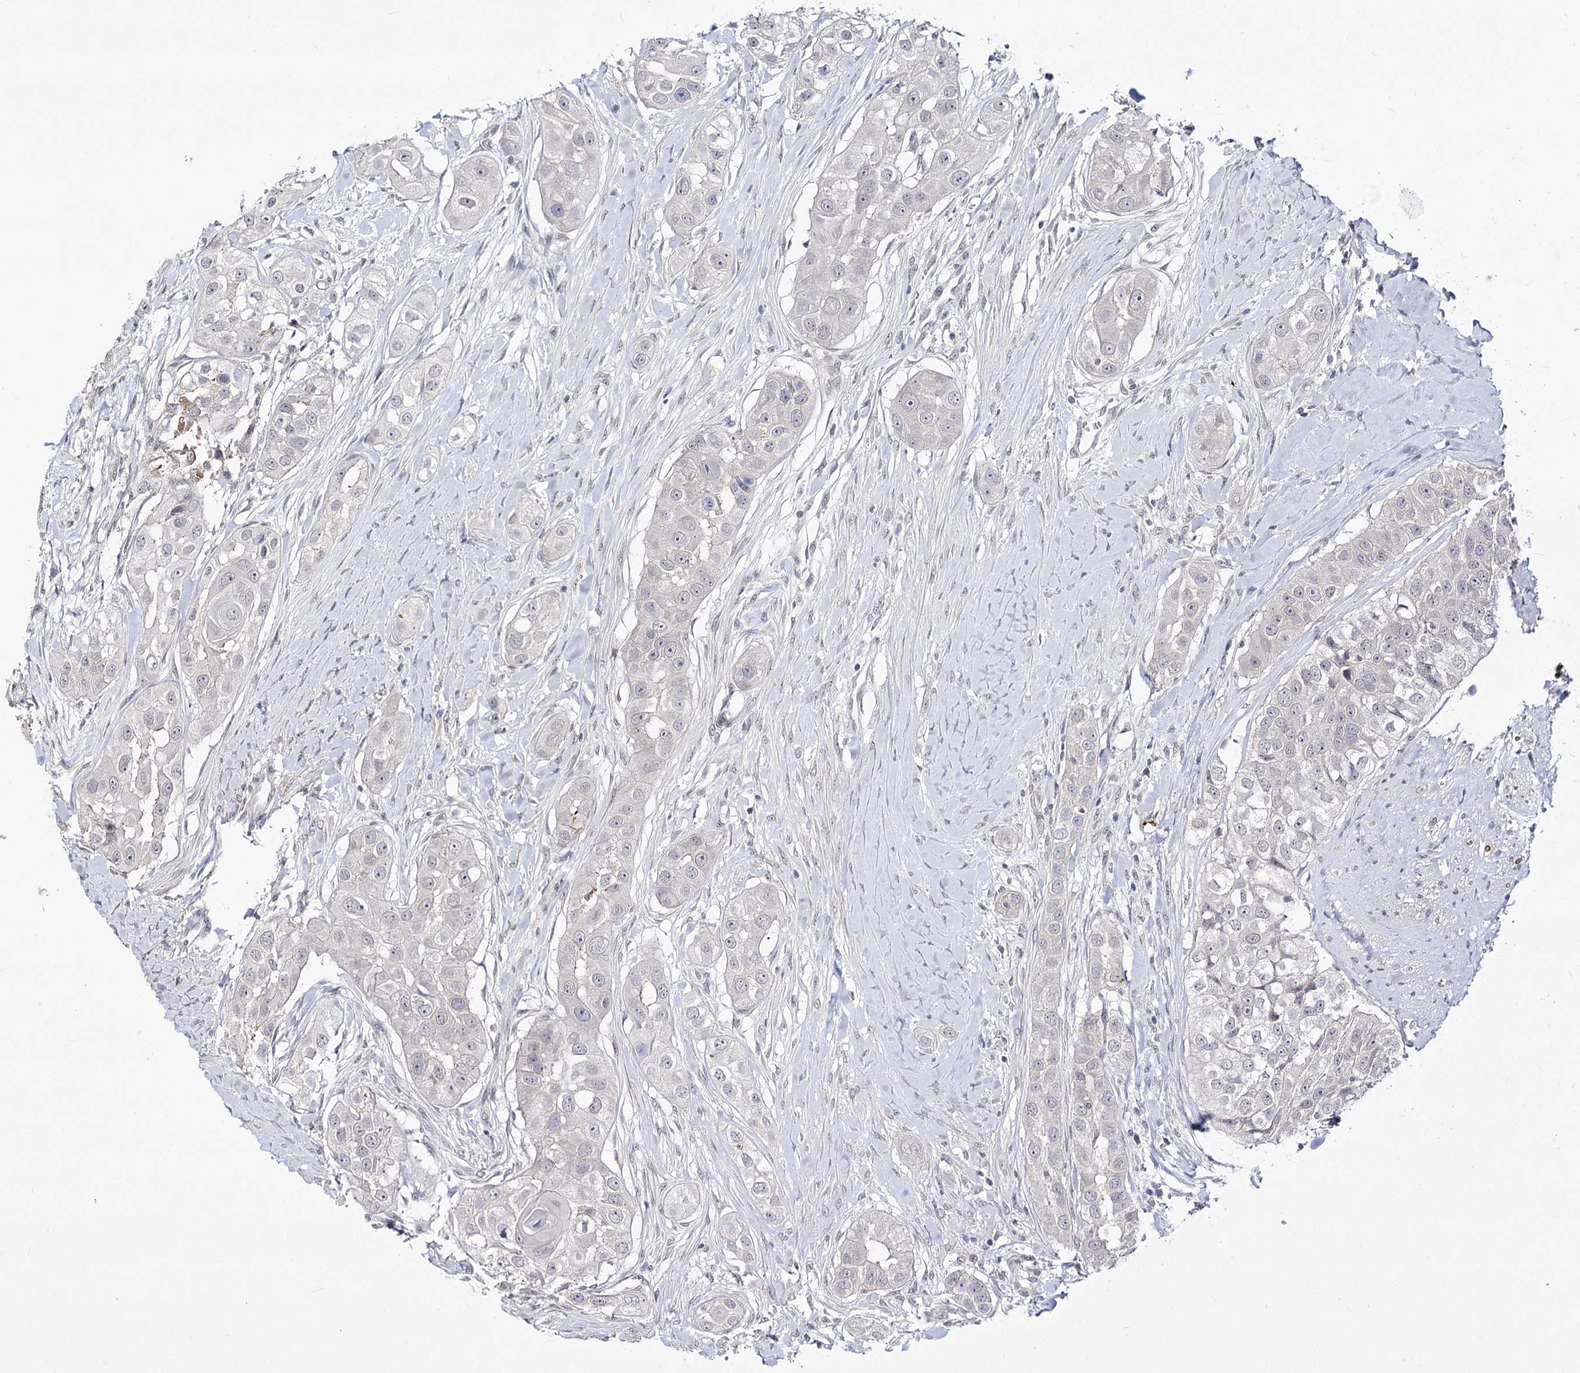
{"staining": {"intensity": "negative", "quantity": "none", "location": "none"}, "tissue": "head and neck cancer", "cell_type": "Tumor cells", "image_type": "cancer", "snomed": [{"axis": "morphology", "description": "Normal tissue, NOS"}, {"axis": "morphology", "description": "Squamous cell carcinoma, NOS"}, {"axis": "topography", "description": "Skeletal muscle"}, {"axis": "topography", "description": "Head-Neck"}], "caption": "Protein analysis of head and neck cancer reveals no significant staining in tumor cells.", "gene": "ATP10B", "patient": {"sex": "male", "age": 51}}